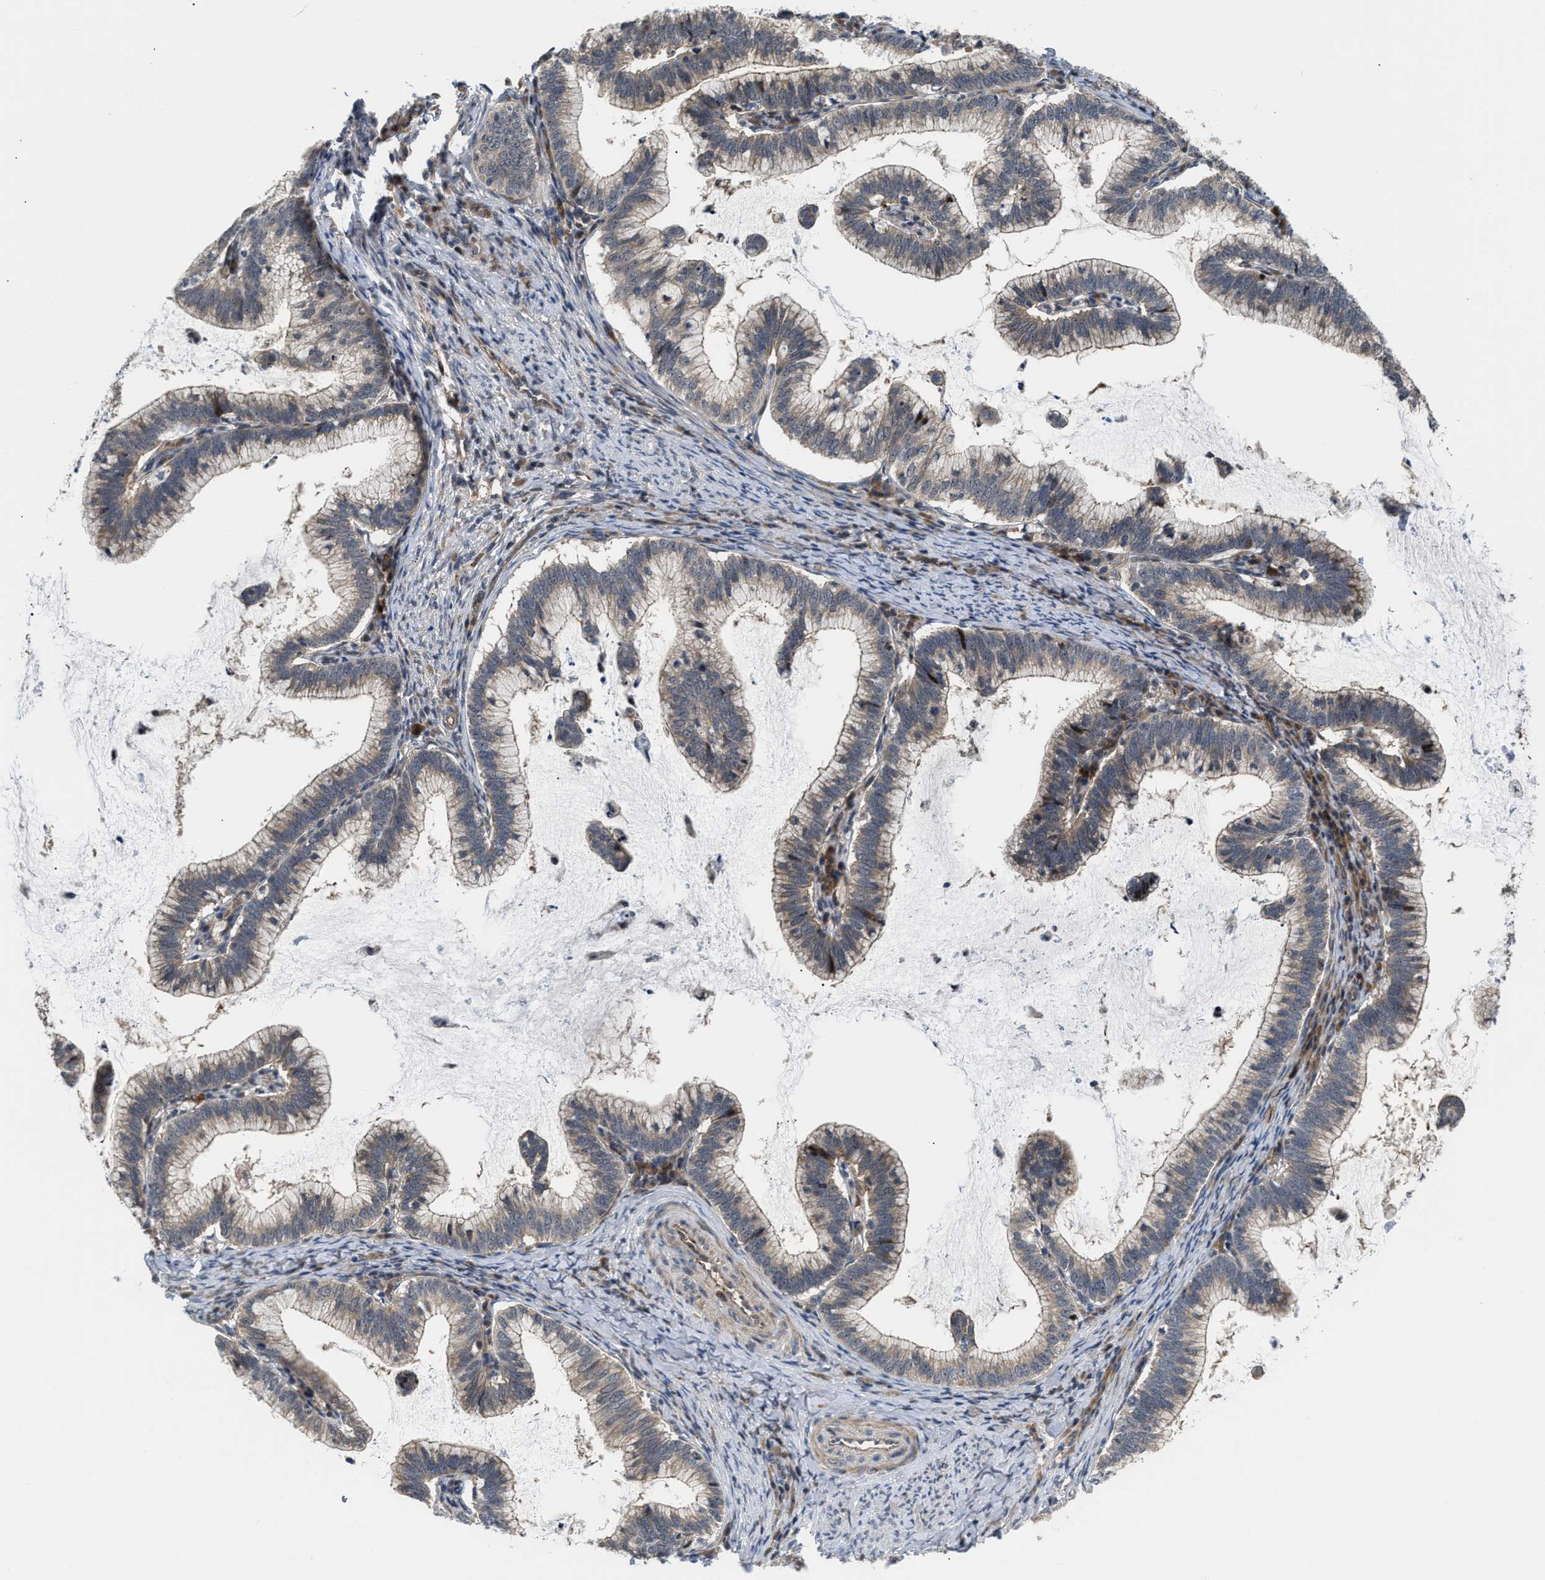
{"staining": {"intensity": "weak", "quantity": ">75%", "location": "cytoplasmic/membranous"}, "tissue": "cervical cancer", "cell_type": "Tumor cells", "image_type": "cancer", "snomed": [{"axis": "morphology", "description": "Adenocarcinoma, NOS"}, {"axis": "topography", "description": "Cervix"}], "caption": "The image displays immunohistochemical staining of adenocarcinoma (cervical). There is weak cytoplasmic/membranous expression is present in about >75% of tumor cells. The staining is performed using DAB brown chromogen to label protein expression. The nuclei are counter-stained blue using hematoxylin.", "gene": "ALDH3A2", "patient": {"sex": "female", "age": 36}}